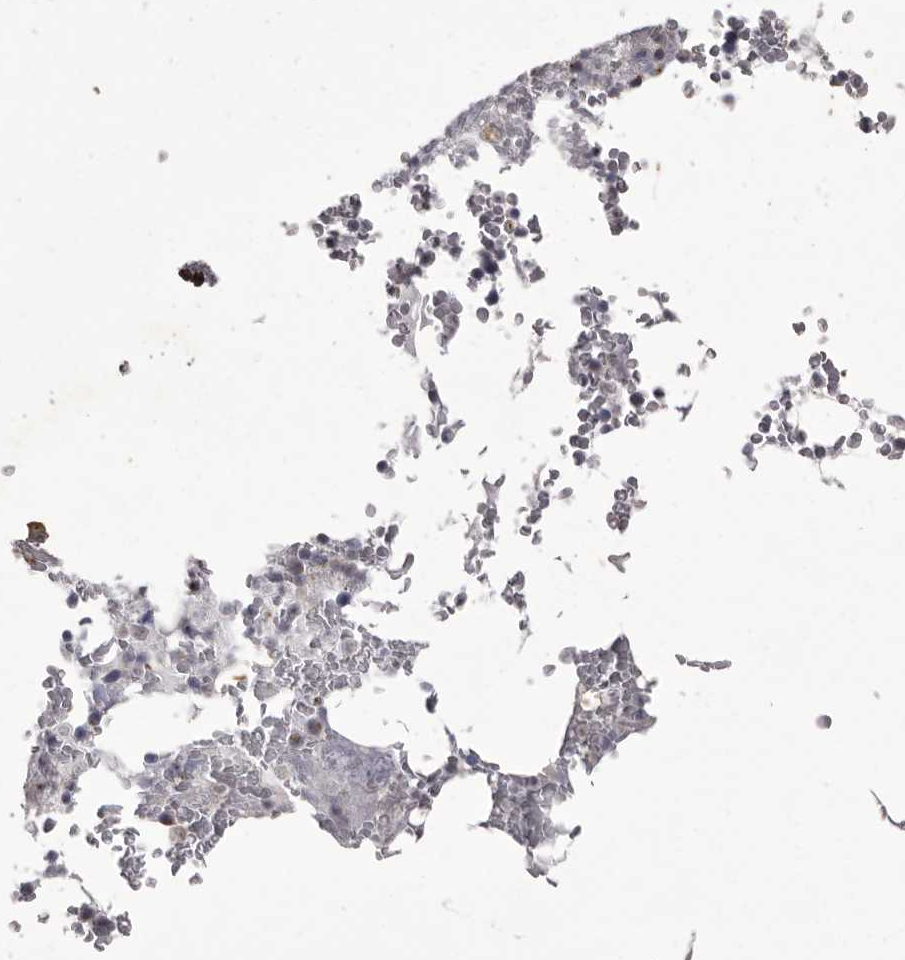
{"staining": {"intensity": "weak", "quantity": "<25%", "location": "cytoplasmic/membranous"}, "tissue": "bone marrow", "cell_type": "Hematopoietic cells", "image_type": "normal", "snomed": [{"axis": "morphology", "description": "Normal tissue, NOS"}, {"axis": "topography", "description": "Bone marrow"}], "caption": "This is an immunohistochemistry image of unremarkable bone marrow. There is no expression in hematopoietic cells.", "gene": "P2RX6", "patient": {"sex": "male", "age": 58}}